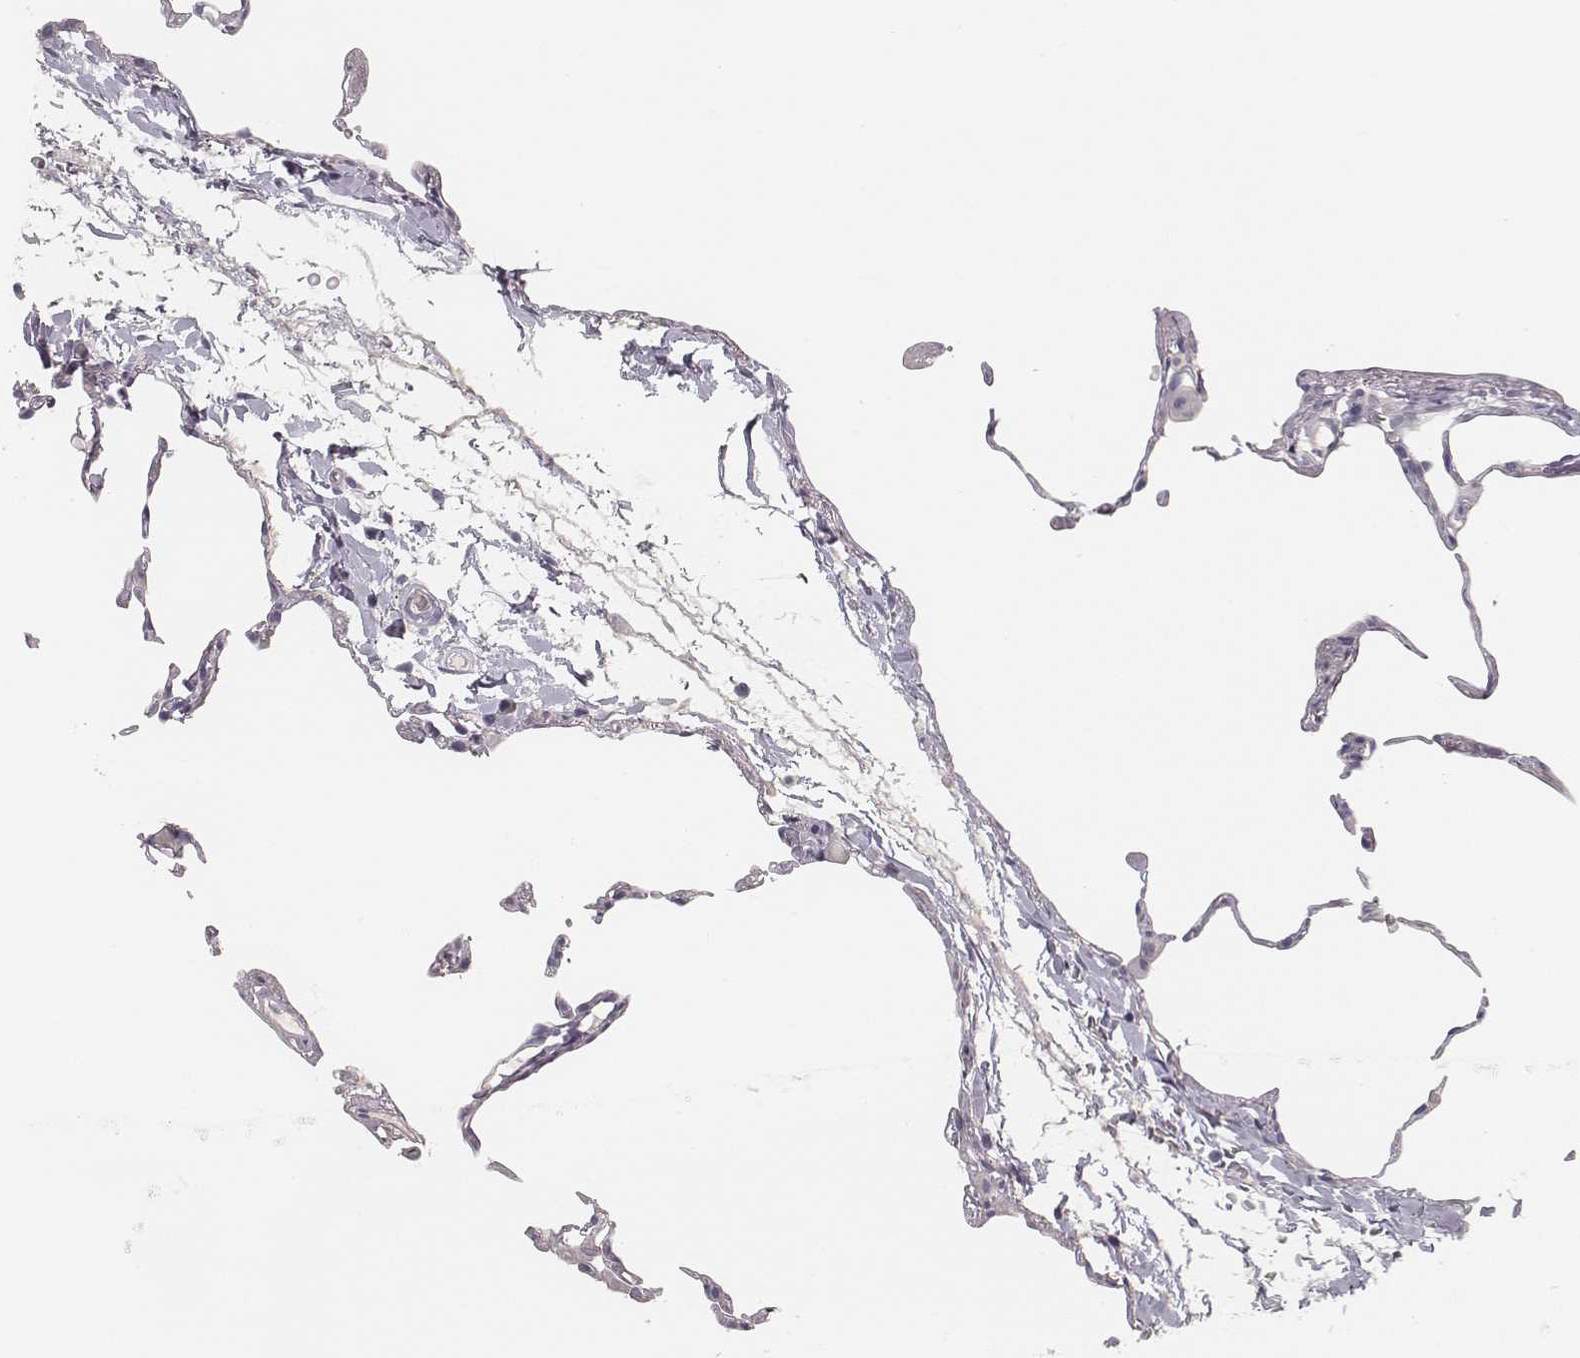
{"staining": {"intensity": "negative", "quantity": "none", "location": "none"}, "tissue": "lung", "cell_type": "Alveolar cells", "image_type": "normal", "snomed": [{"axis": "morphology", "description": "Normal tissue, NOS"}, {"axis": "topography", "description": "Lung"}], "caption": "Protein analysis of normal lung reveals no significant staining in alveolar cells.", "gene": "MYH6", "patient": {"sex": "female", "age": 57}}